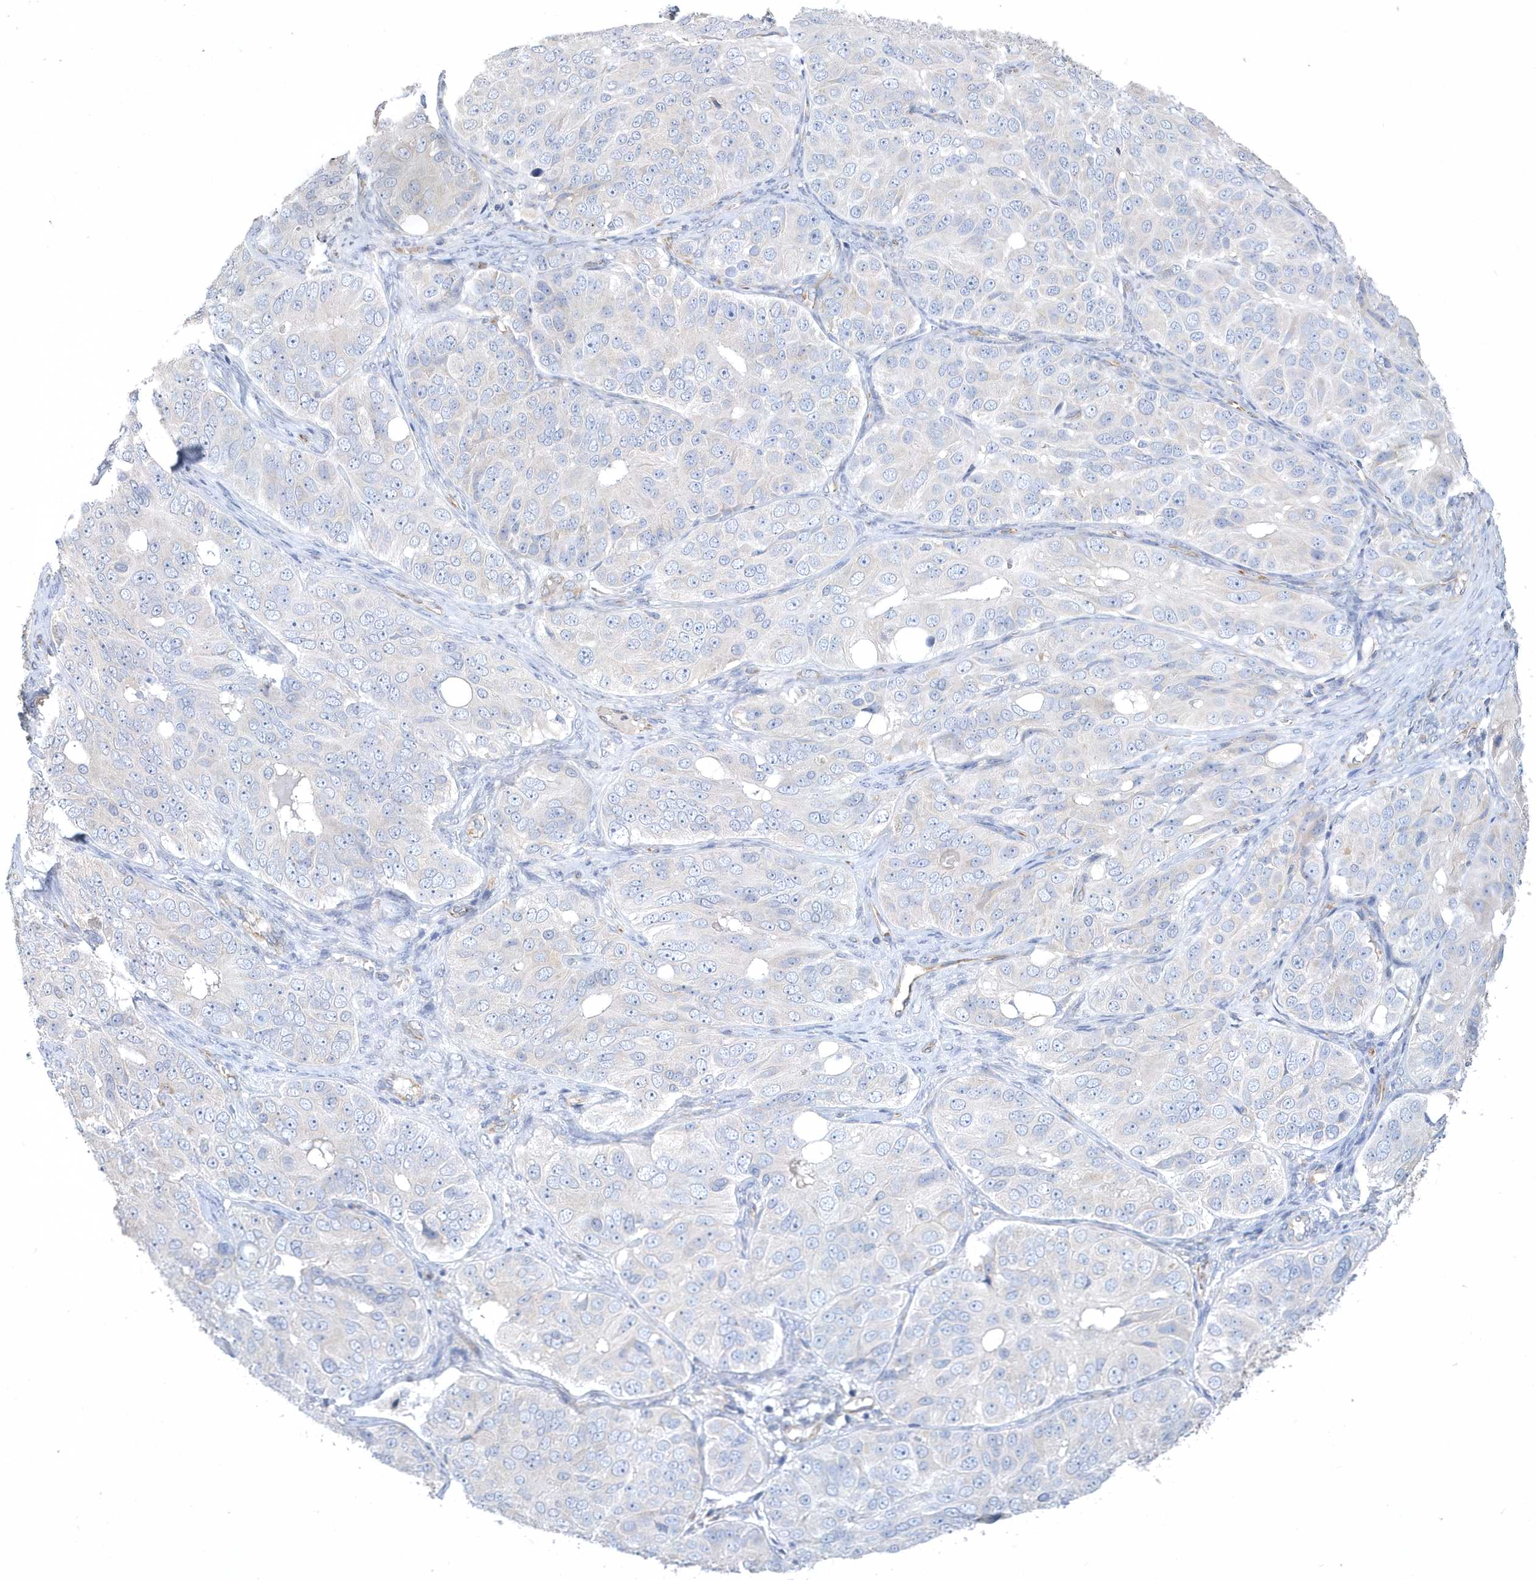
{"staining": {"intensity": "negative", "quantity": "none", "location": "none"}, "tissue": "ovarian cancer", "cell_type": "Tumor cells", "image_type": "cancer", "snomed": [{"axis": "morphology", "description": "Carcinoma, endometroid"}, {"axis": "topography", "description": "Ovary"}], "caption": "Ovarian endometroid carcinoma stained for a protein using immunohistochemistry (IHC) reveals no expression tumor cells.", "gene": "DGAT1", "patient": {"sex": "female", "age": 51}}